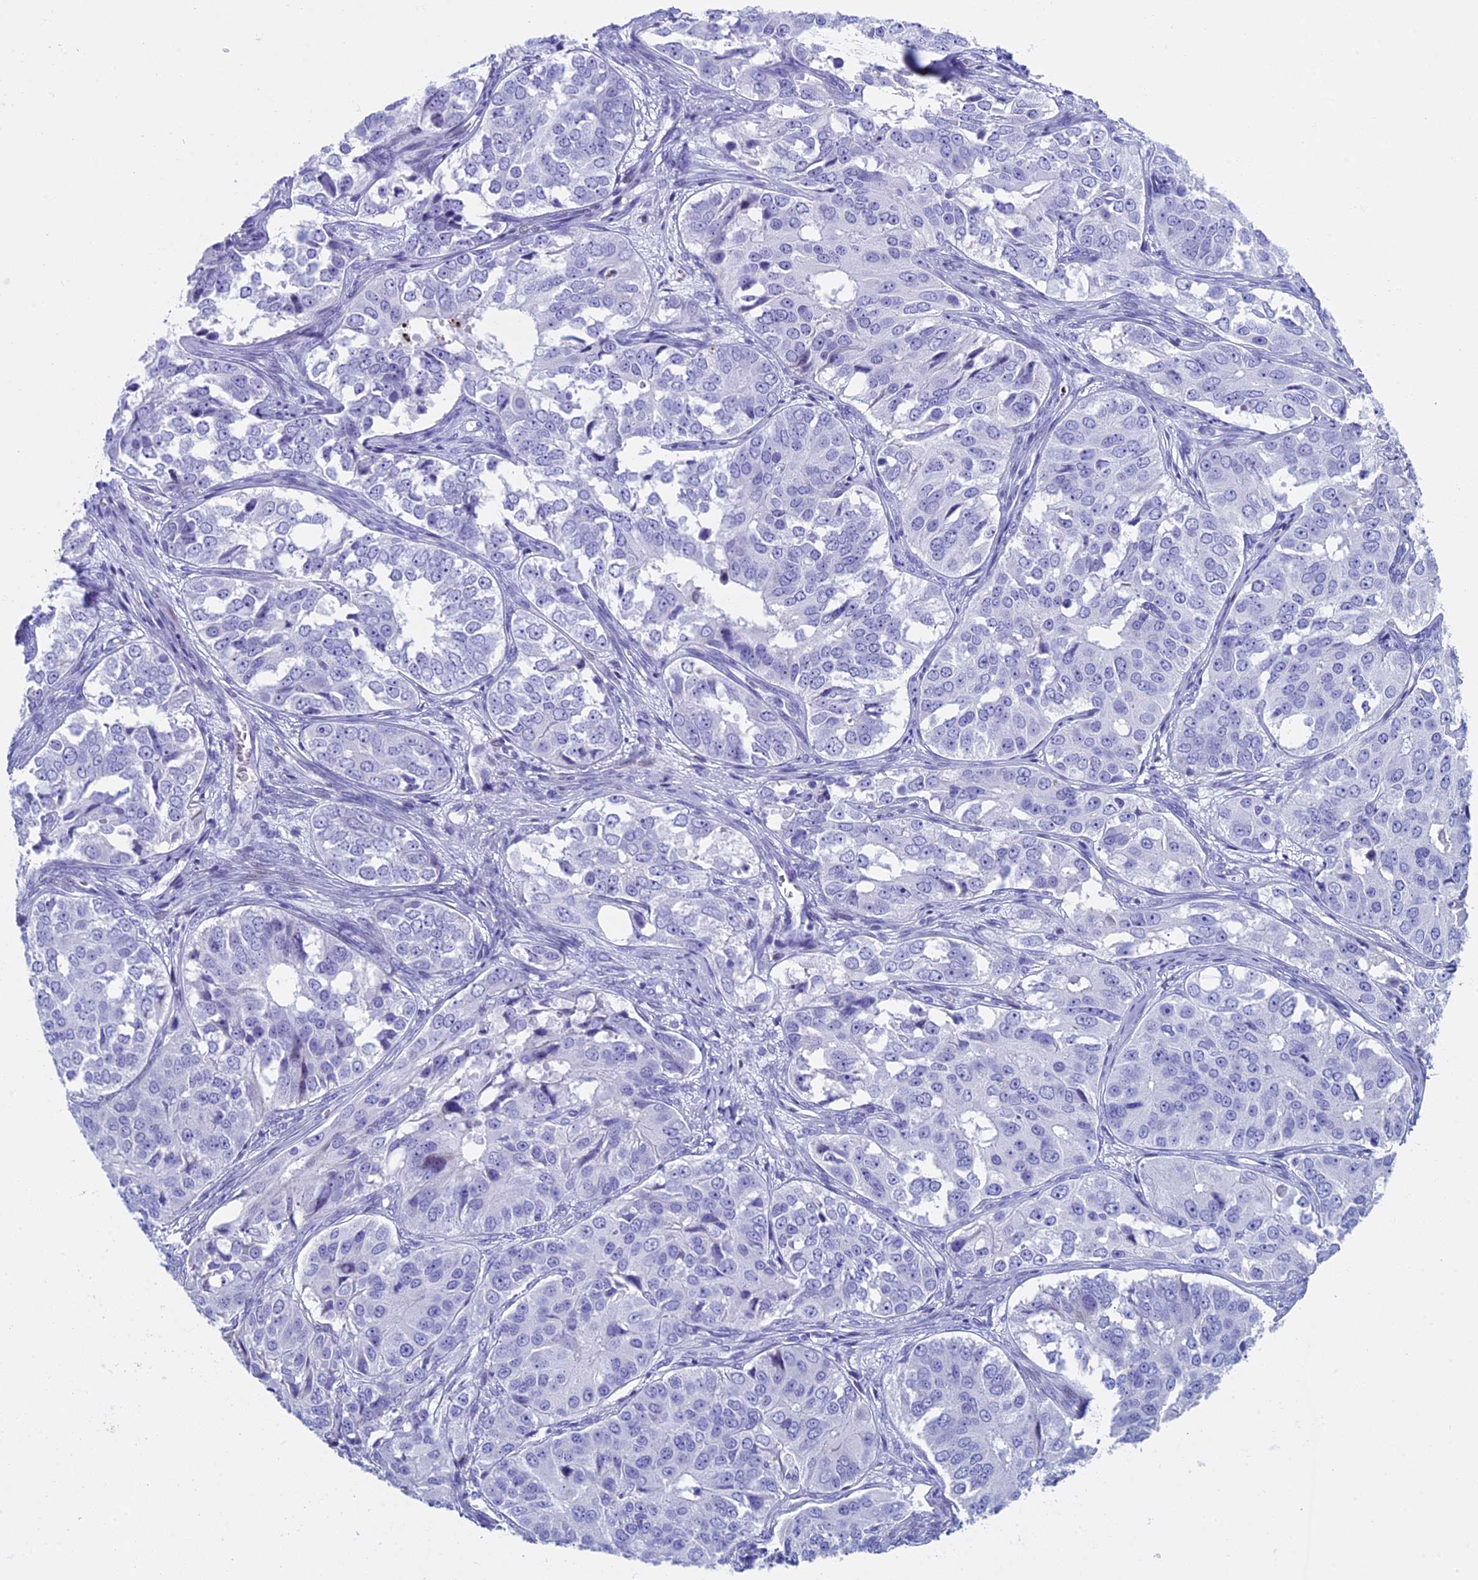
{"staining": {"intensity": "negative", "quantity": "none", "location": "none"}, "tissue": "ovarian cancer", "cell_type": "Tumor cells", "image_type": "cancer", "snomed": [{"axis": "morphology", "description": "Carcinoma, endometroid"}, {"axis": "topography", "description": "Ovary"}], "caption": "High magnification brightfield microscopy of ovarian cancer (endometroid carcinoma) stained with DAB (3,3'-diaminobenzidine) (brown) and counterstained with hematoxylin (blue): tumor cells show no significant staining. The staining is performed using DAB brown chromogen with nuclei counter-stained in using hematoxylin.", "gene": "KCTD21", "patient": {"sex": "female", "age": 51}}